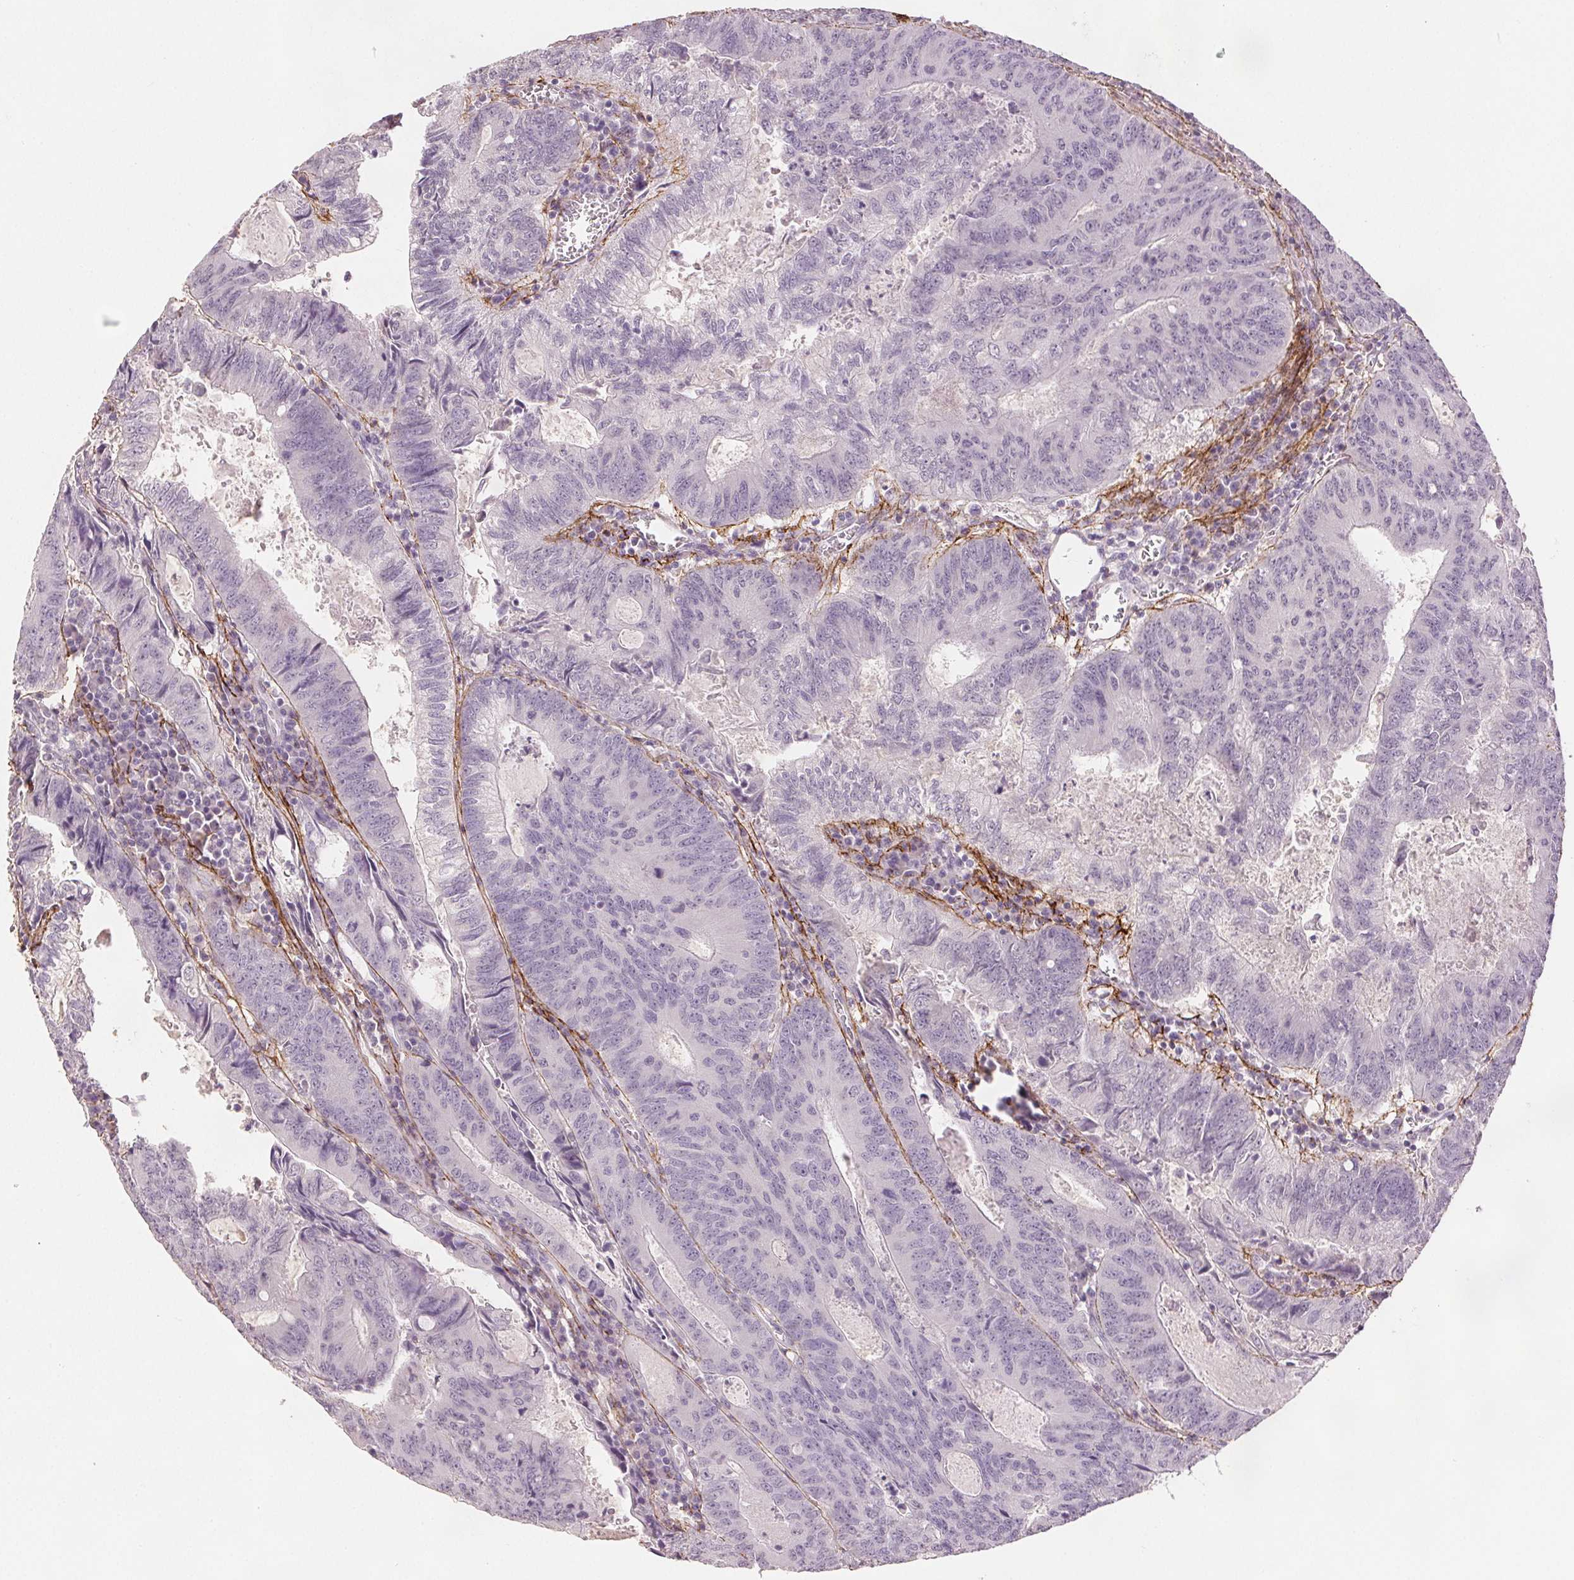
{"staining": {"intensity": "negative", "quantity": "none", "location": "none"}, "tissue": "colorectal cancer", "cell_type": "Tumor cells", "image_type": "cancer", "snomed": [{"axis": "morphology", "description": "Adenocarcinoma, NOS"}, {"axis": "topography", "description": "Colon"}], "caption": "High power microscopy micrograph of an immunohistochemistry histopathology image of adenocarcinoma (colorectal), revealing no significant expression in tumor cells.", "gene": "FBN1", "patient": {"sex": "male", "age": 67}}